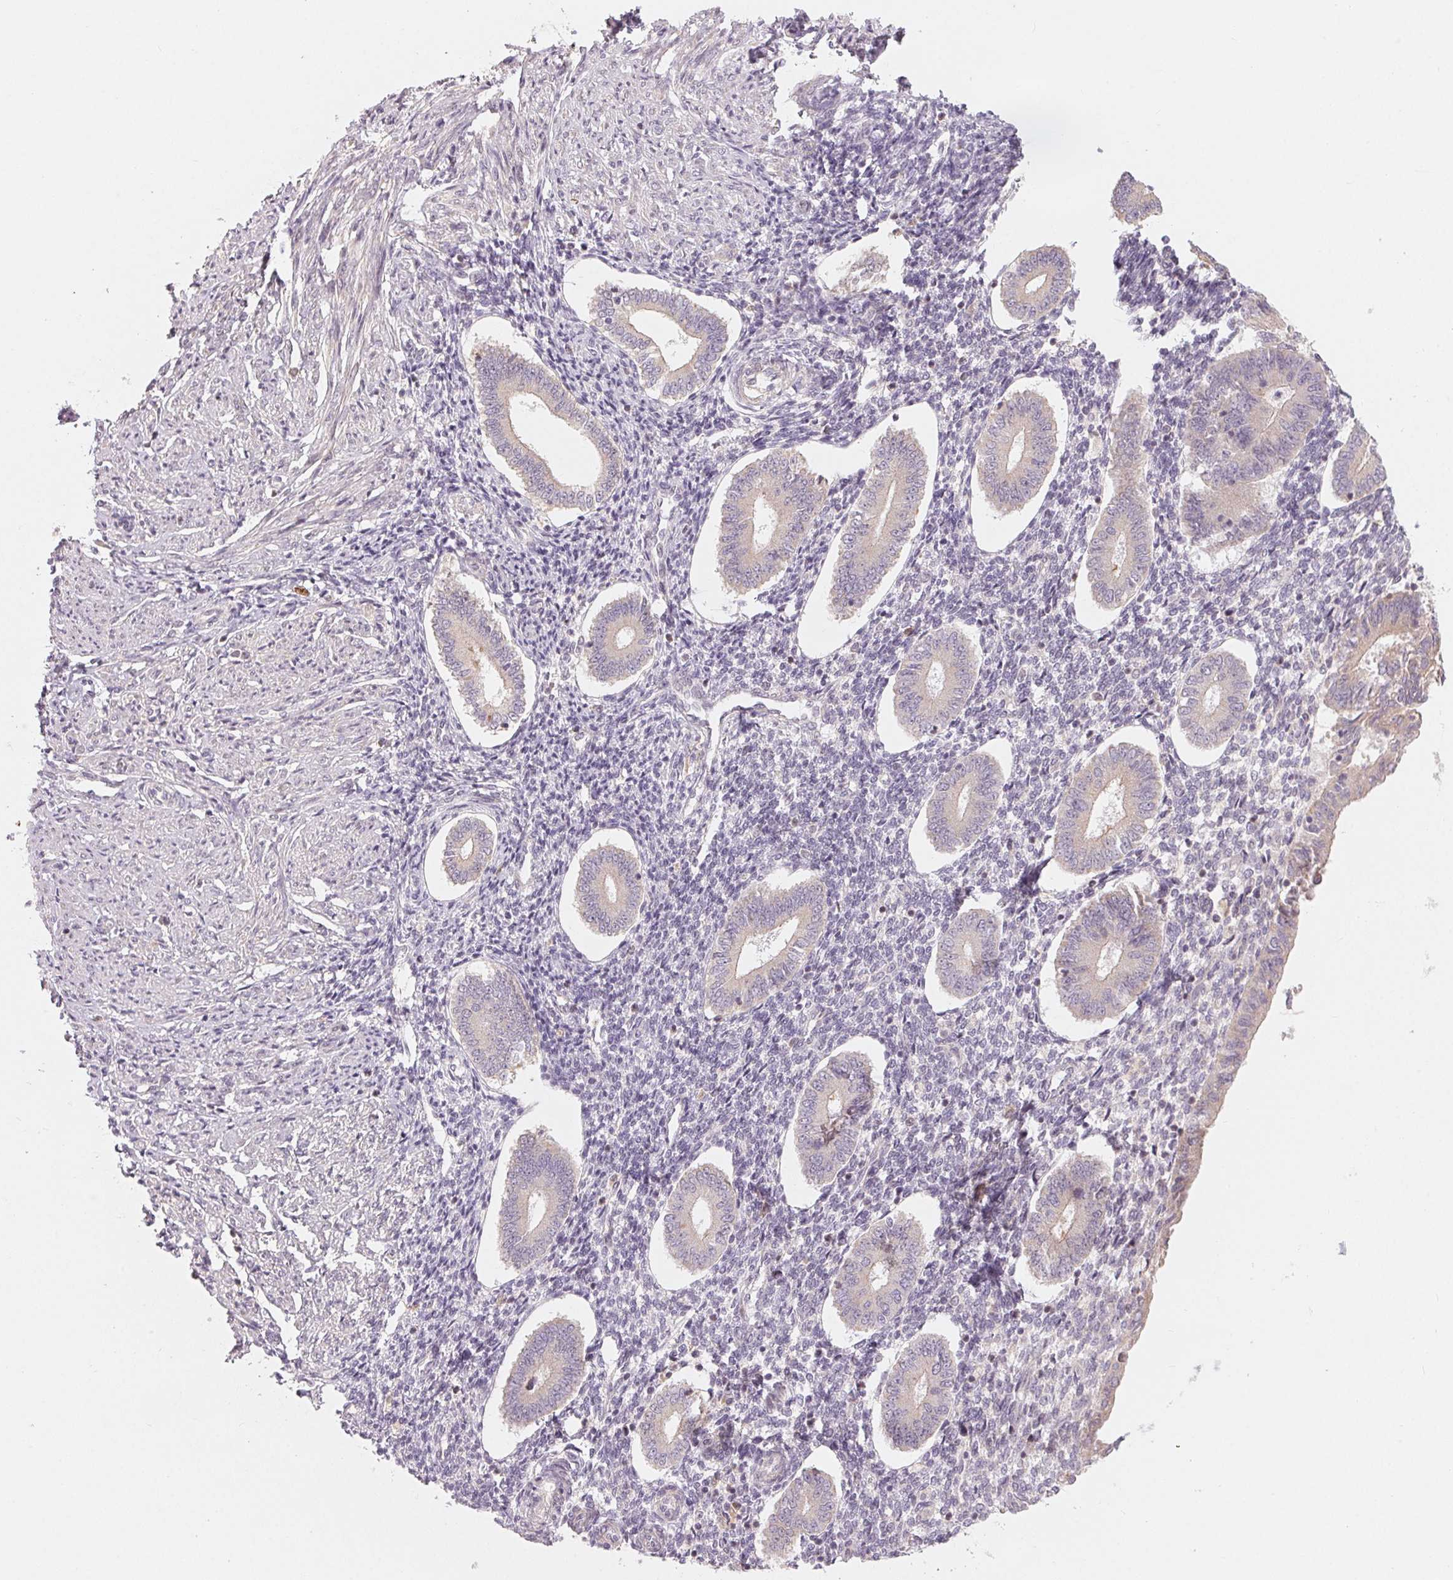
{"staining": {"intensity": "negative", "quantity": "none", "location": "none"}, "tissue": "endometrium", "cell_type": "Cells in endometrial stroma", "image_type": "normal", "snomed": [{"axis": "morphology", "description": "Normal tissue, NOS"}, {"axis": "topography", "description": "Endometrium"}], "caption": "This is a image of immunohistochemistry (IHC) staining of unremarkable endometrium, which shows no positivity in cells in endometrial stroma.", "gene": "DENND2C", "patient": {"sex": "female", "age": 40}}